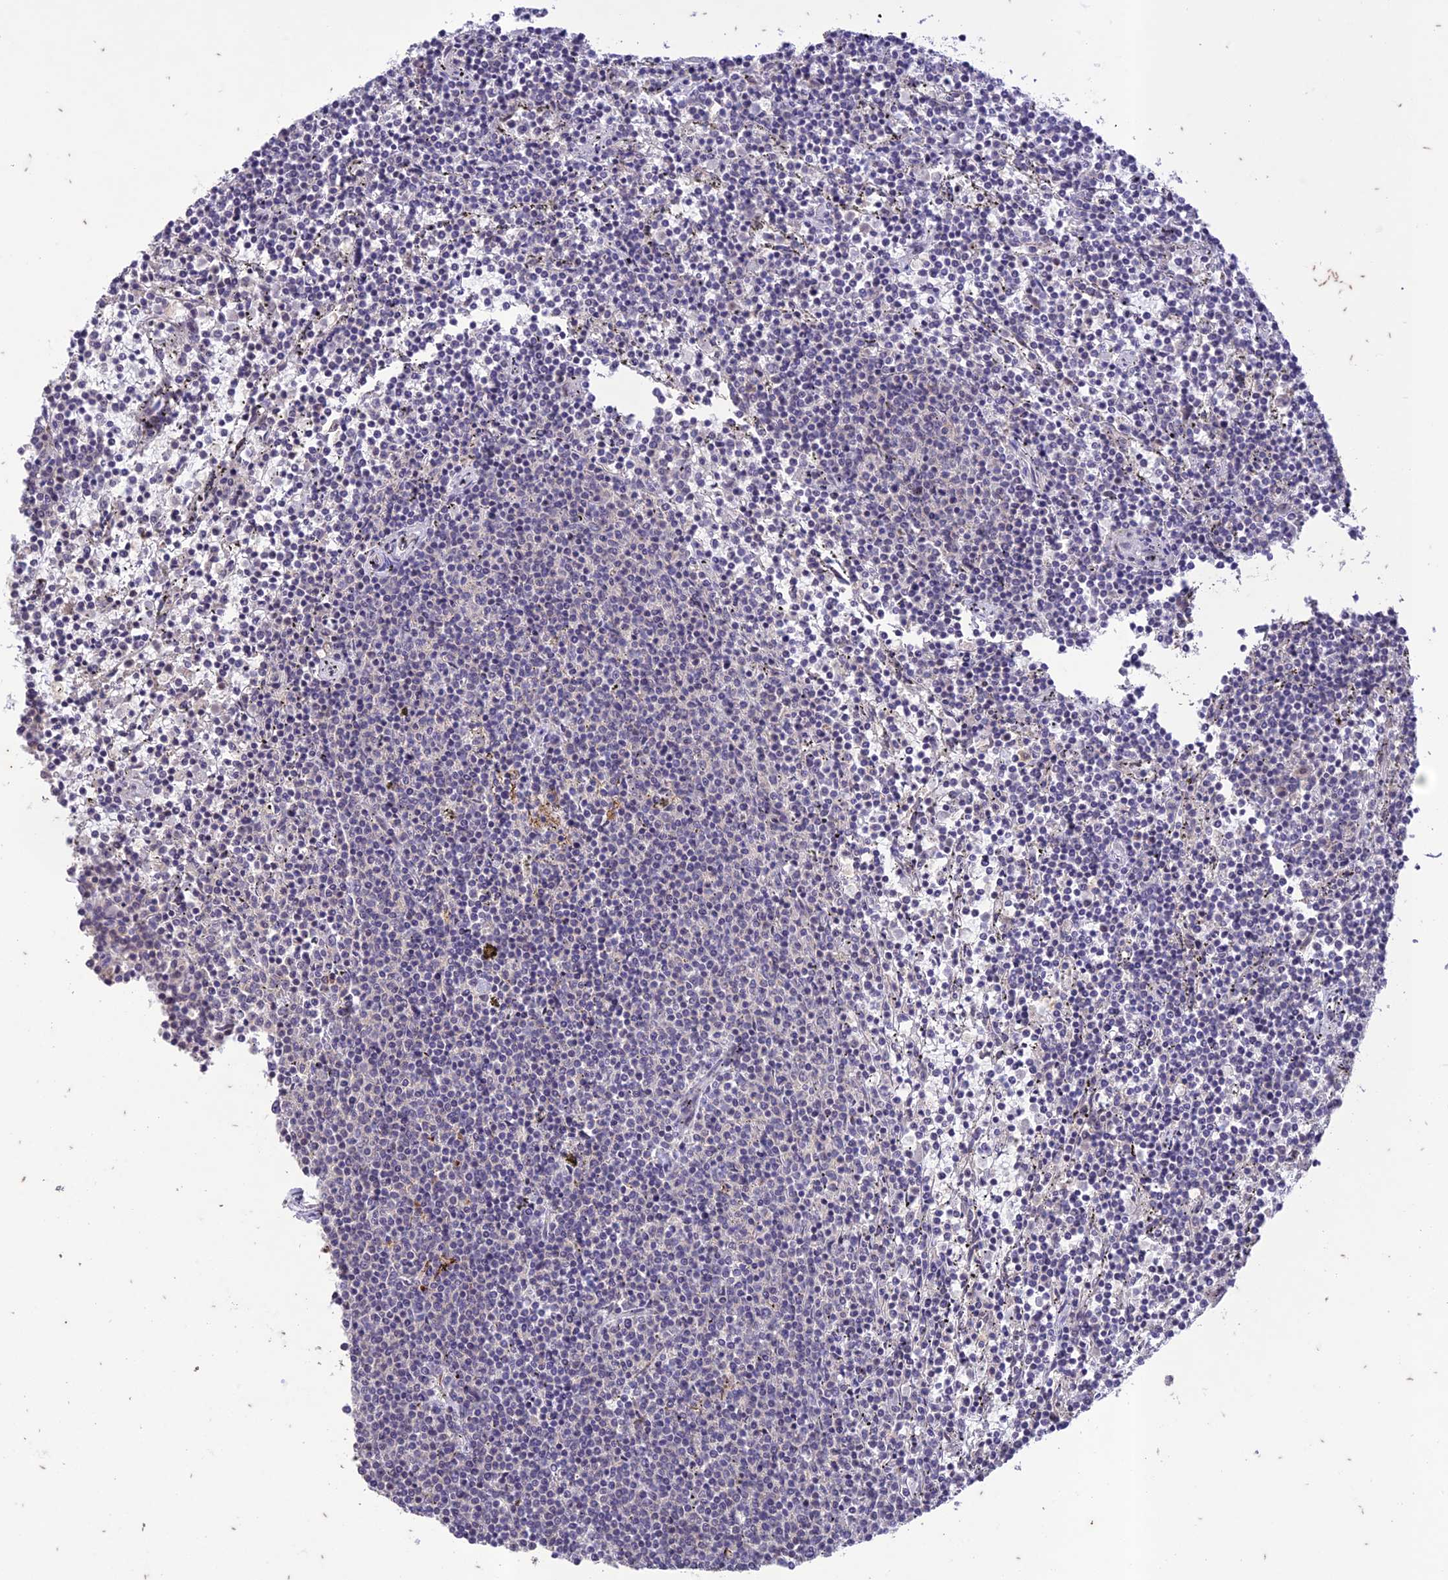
{"staining": {"intensity": "negative", "quantity": "none", "location": "none"}, "tissue": "lymphoma", "cell_type": "Tumor cells", "image_type": "cancer", "snomed": [{"axis": "morphology", "description": "Malignant lymphoma, non-Hodgkin's type, Low grade"}, {"axis": "topography", "description": "Spleen"}], "caption": "Lymphoma stained for a protein using IHC displays no expression tumor cells.", "gene": "POP4", "patient": {"sex": "female", "age": 50}}